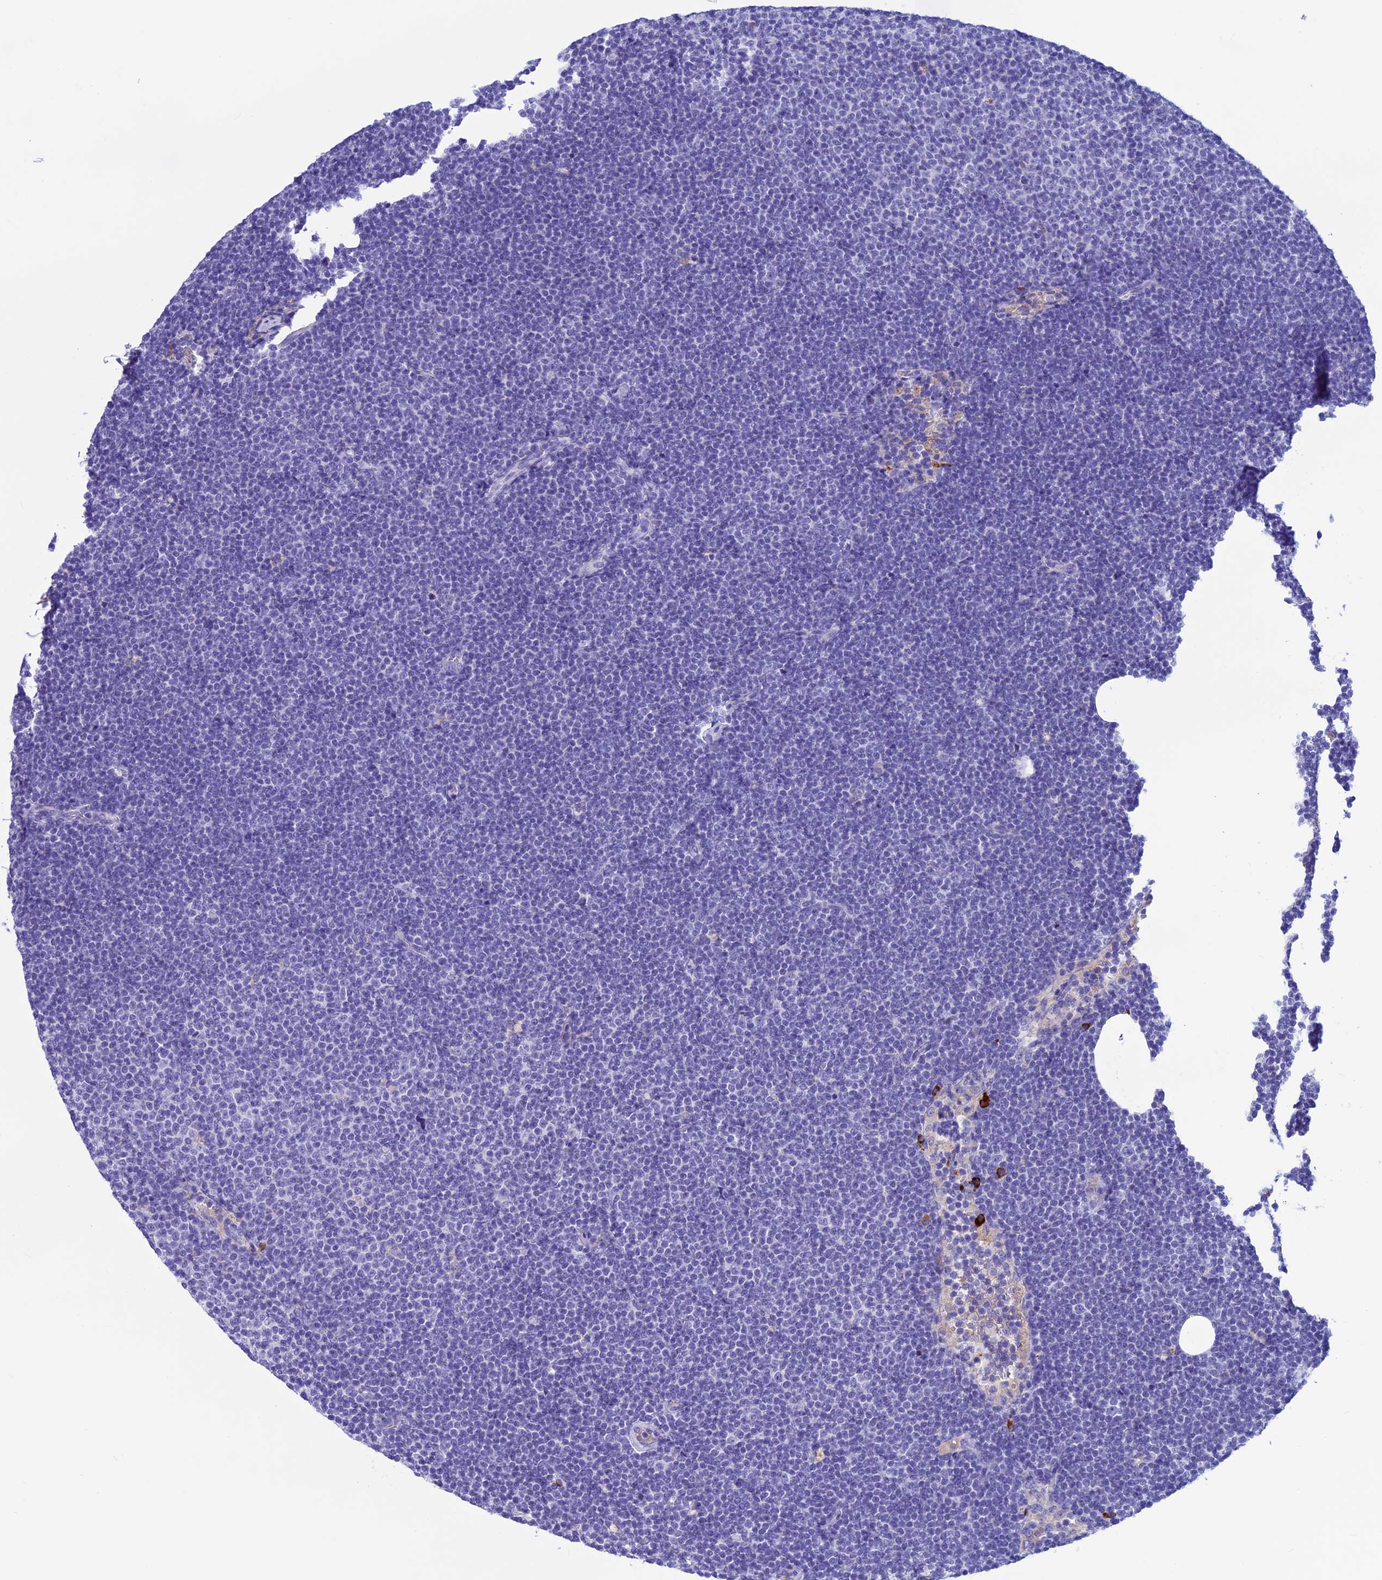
{"staining": {"intensity": "negative", "quantity": "none", "location": "none"}, "tissue": "lymphoma", "cell_type": "Tumor cells", "image_type": "cancer", "snomed": [{"axis": "morphology", "description": "Malignant lymphoma, non-Hodgkin's type, Low grade"}, {"axis": "topography", "description": "Lymph node"}], "caption": "This photomicrograph is of lymphoma stained with IHC to label a protein in brown with the nuclei are counter-stained blue. There is no expression in tumor cells.", "gene": "IGSF6", "patient": {"sex": "female", "age": 53}}